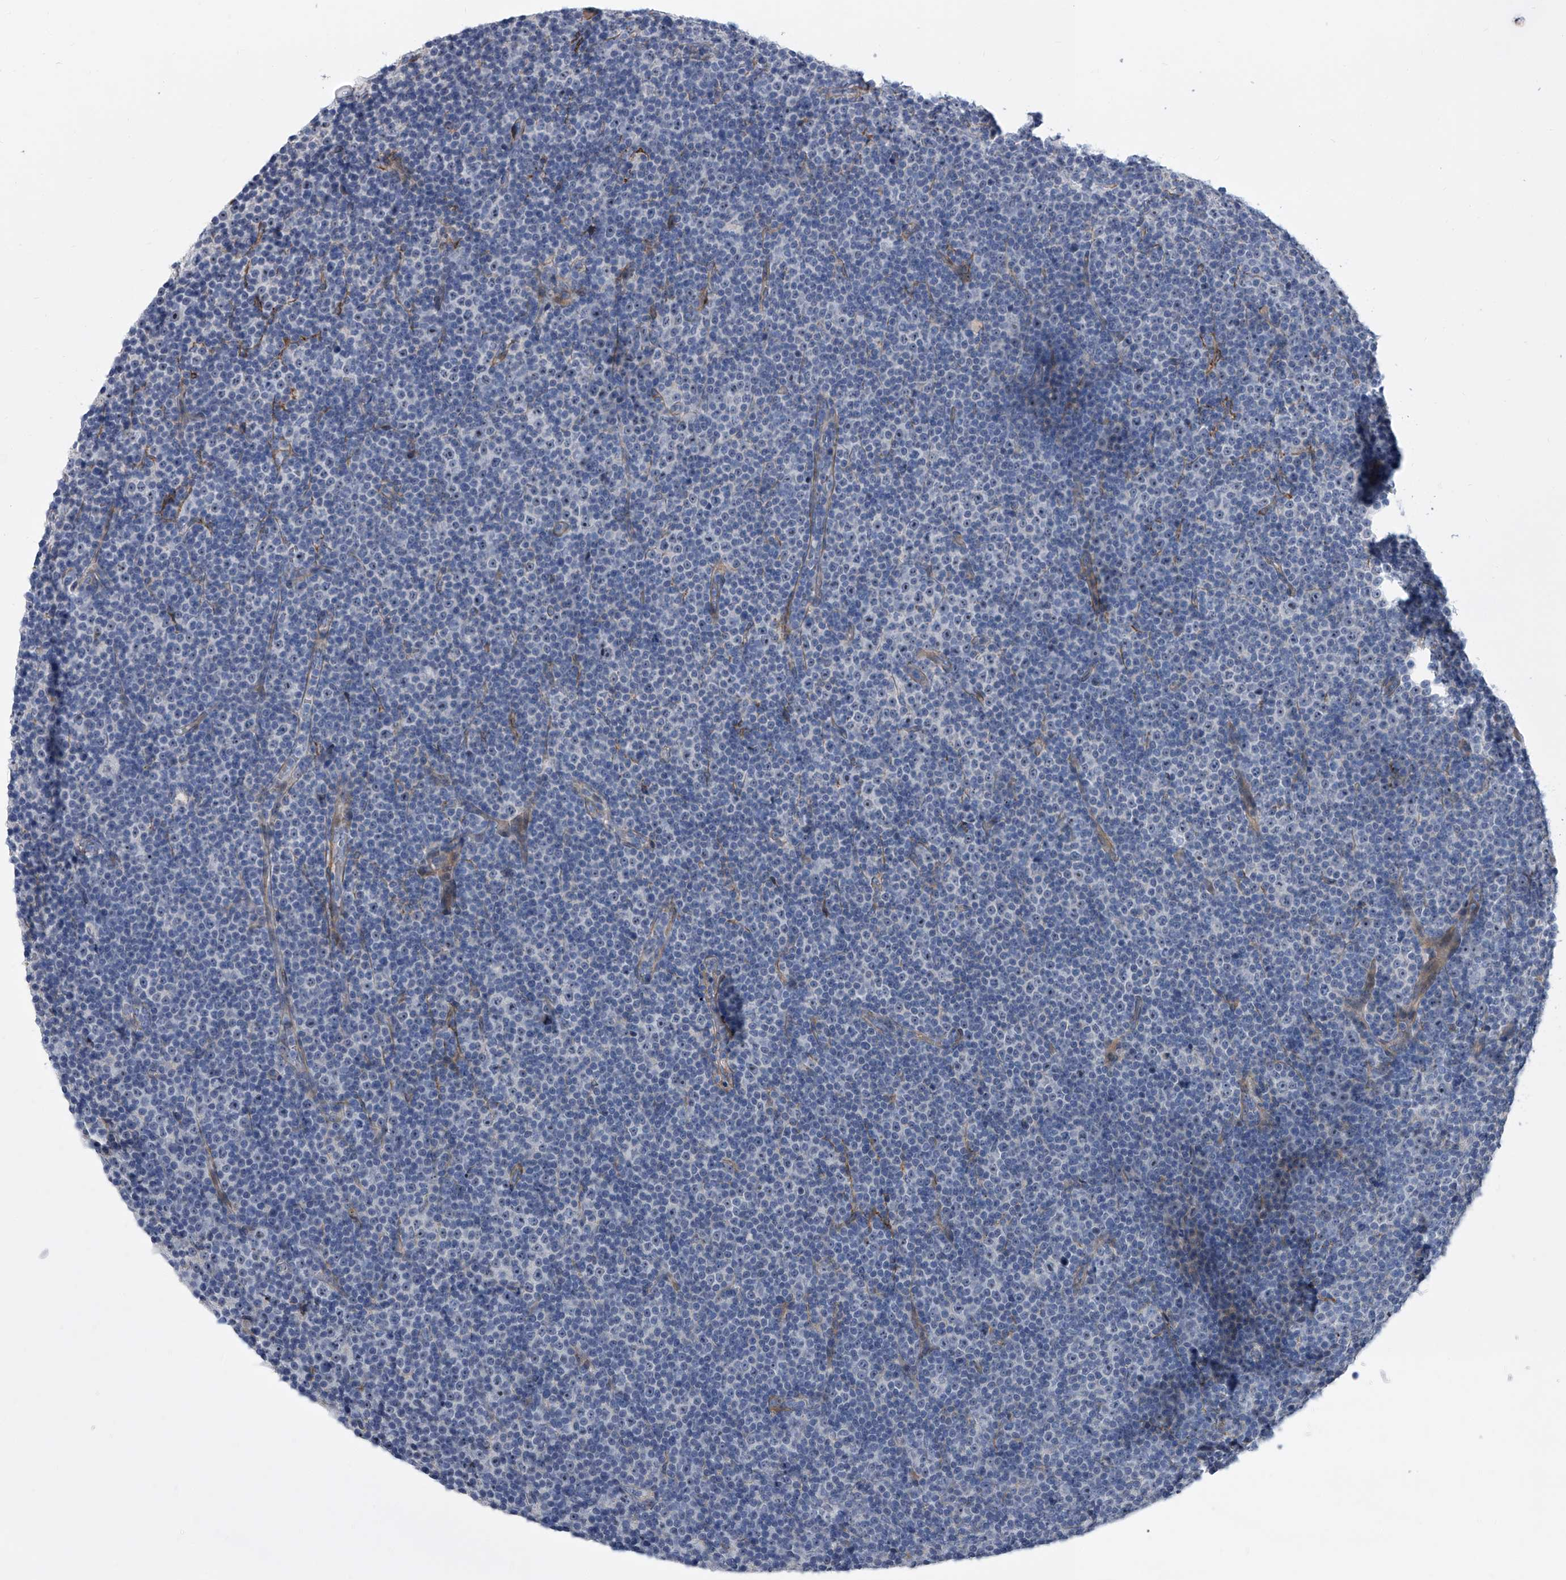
{"staining": {"intensity": "negative", "quantity": "none", "location": "none"}, "tissue": "lymphoma", "cell_type": "Tumor cells", "image_type": "cancer", "snomed": [{"axis": "morphology", "description": "Malignant lymphoma, non-Hodgkin's type, Low grade"}, {"axis": "topography", "description": "Lymph node"}], "caption": "Tumor cells are negative for protein expression in human lymphoma.", "gene": "ALG14", "patient": {"sex": "female", "age": 67}}